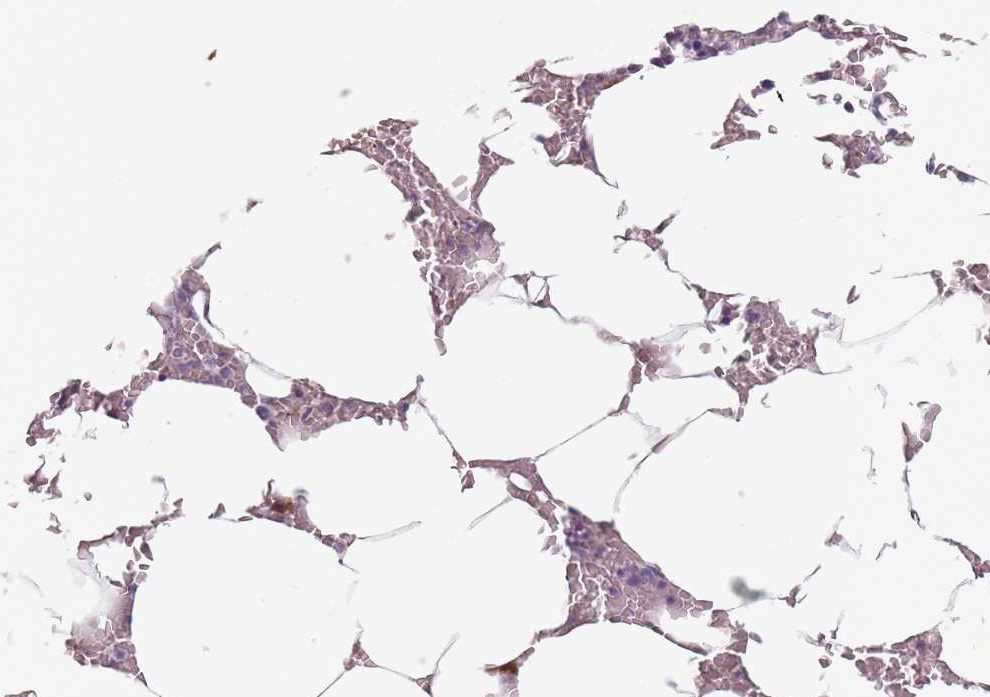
{"staining": {"intensity": "moderate", "quantity": "<25%", "location": "cytoplasmic/membranous"}, "tissue": "bone marrow", "cell_type": "Hematopoietic cells", "image_type": "normal", "snomed": [{"axis": "morphology", "description": "Normal tissue, NOS"}, {"axis": "topography", "description": "Bone marrow"}], "caption": "Immunohistochemistry of unremarkable human bone marrow displays low levels of moderate cytoplasmic/membranous staining in about <25% of hematopoietic cells.", "gene": "STYK1", "patient": {"sex": "male", "age": 70}}